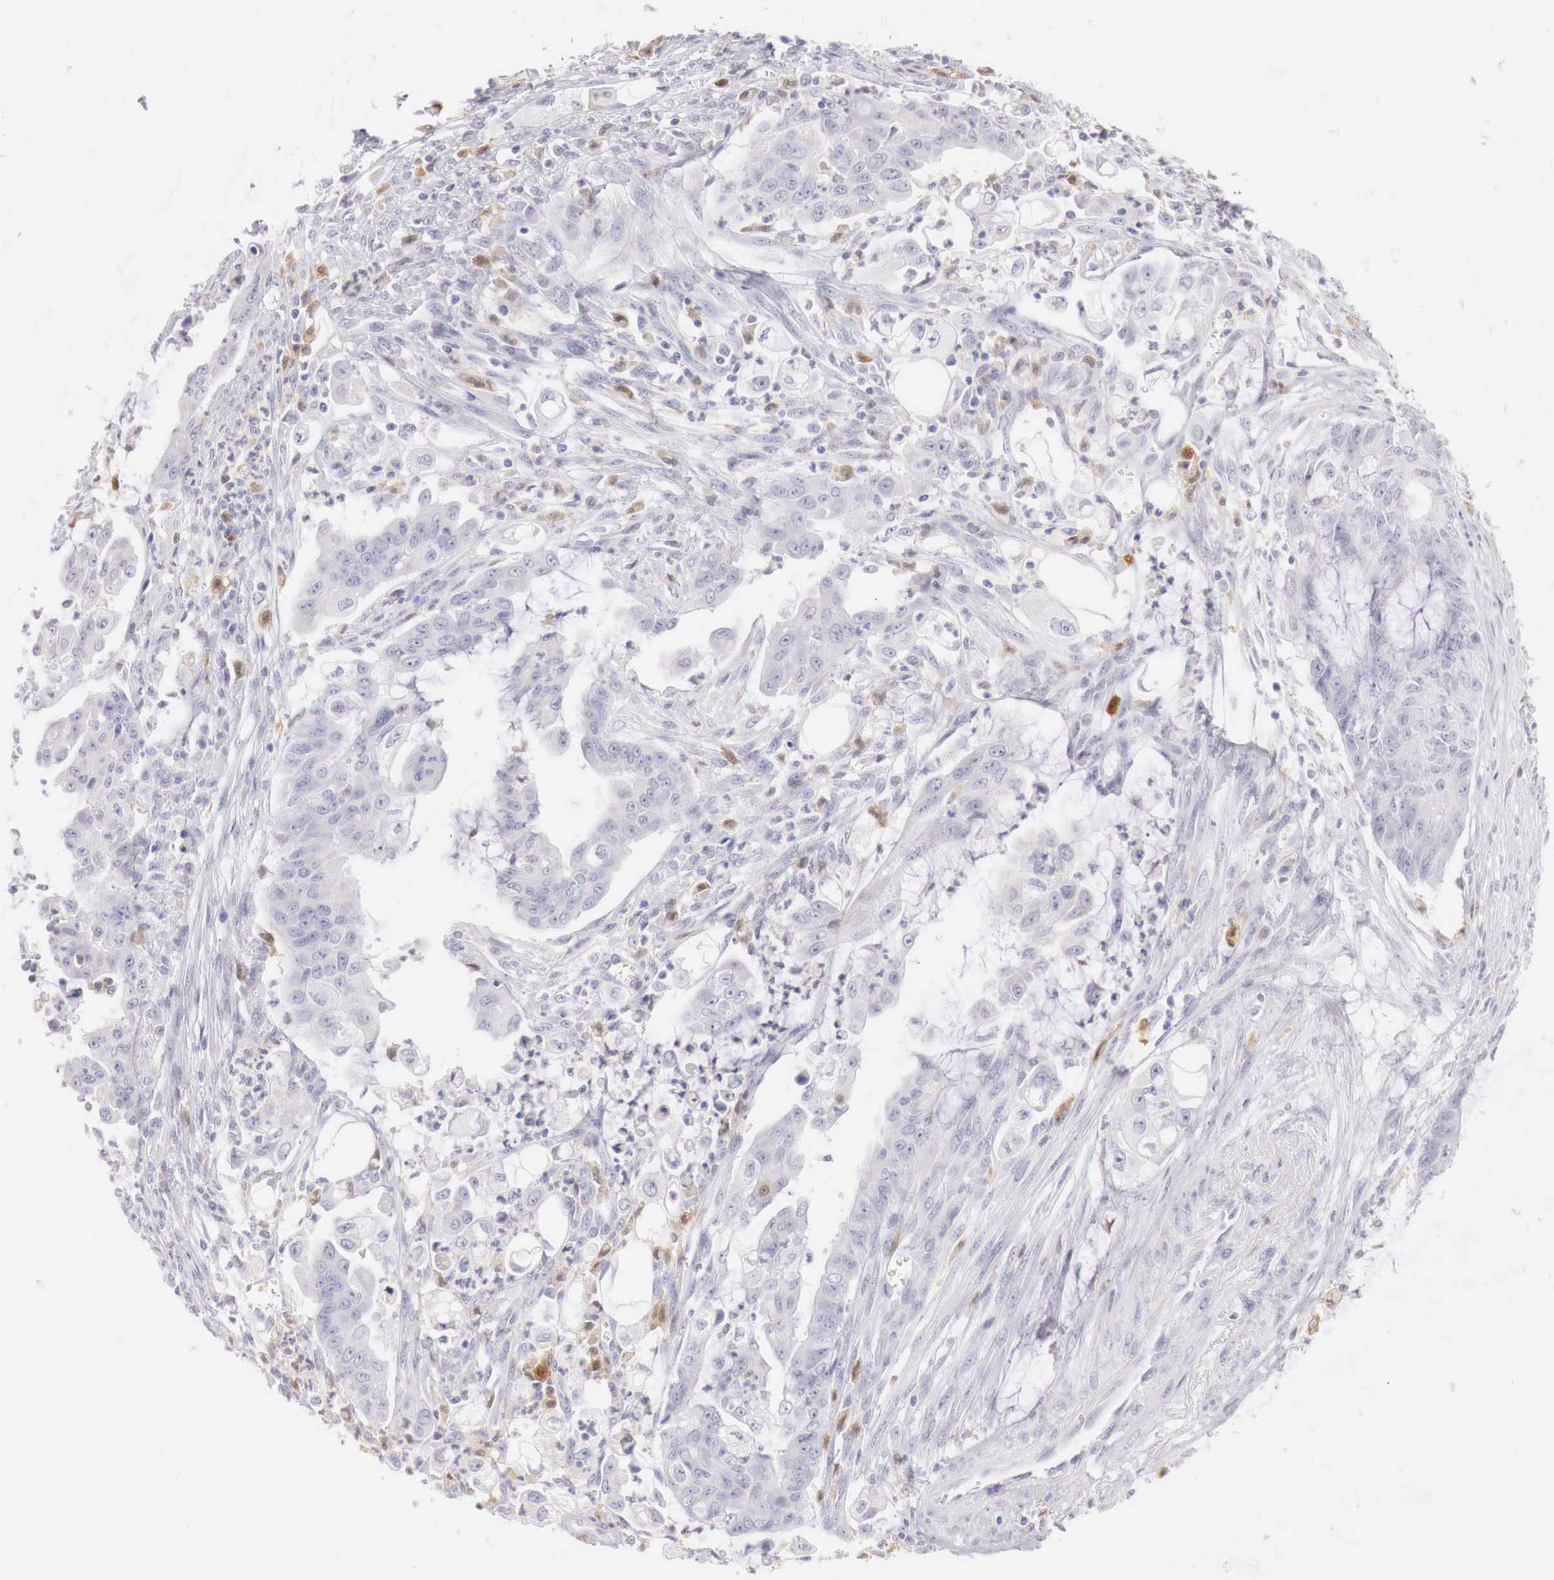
{"staining": {"intensity": "negative", "quantity": "none", "location": "none"}, "tissue": "endometrial cancer", "cell_type": "Tumor cells", "image_type": "cancer", "snomed": [{"axis": "morphology", "description": "Adenocarcinoma, NOS"}, {"axis": "topography", "description": "Endometrium"}], "caption": "A micrograph of endometrial cancer stained for a protein reveals no brown staining in tumor cells.", "gene": "RENBP", "patient": {"sex": "female", "age": 75}}